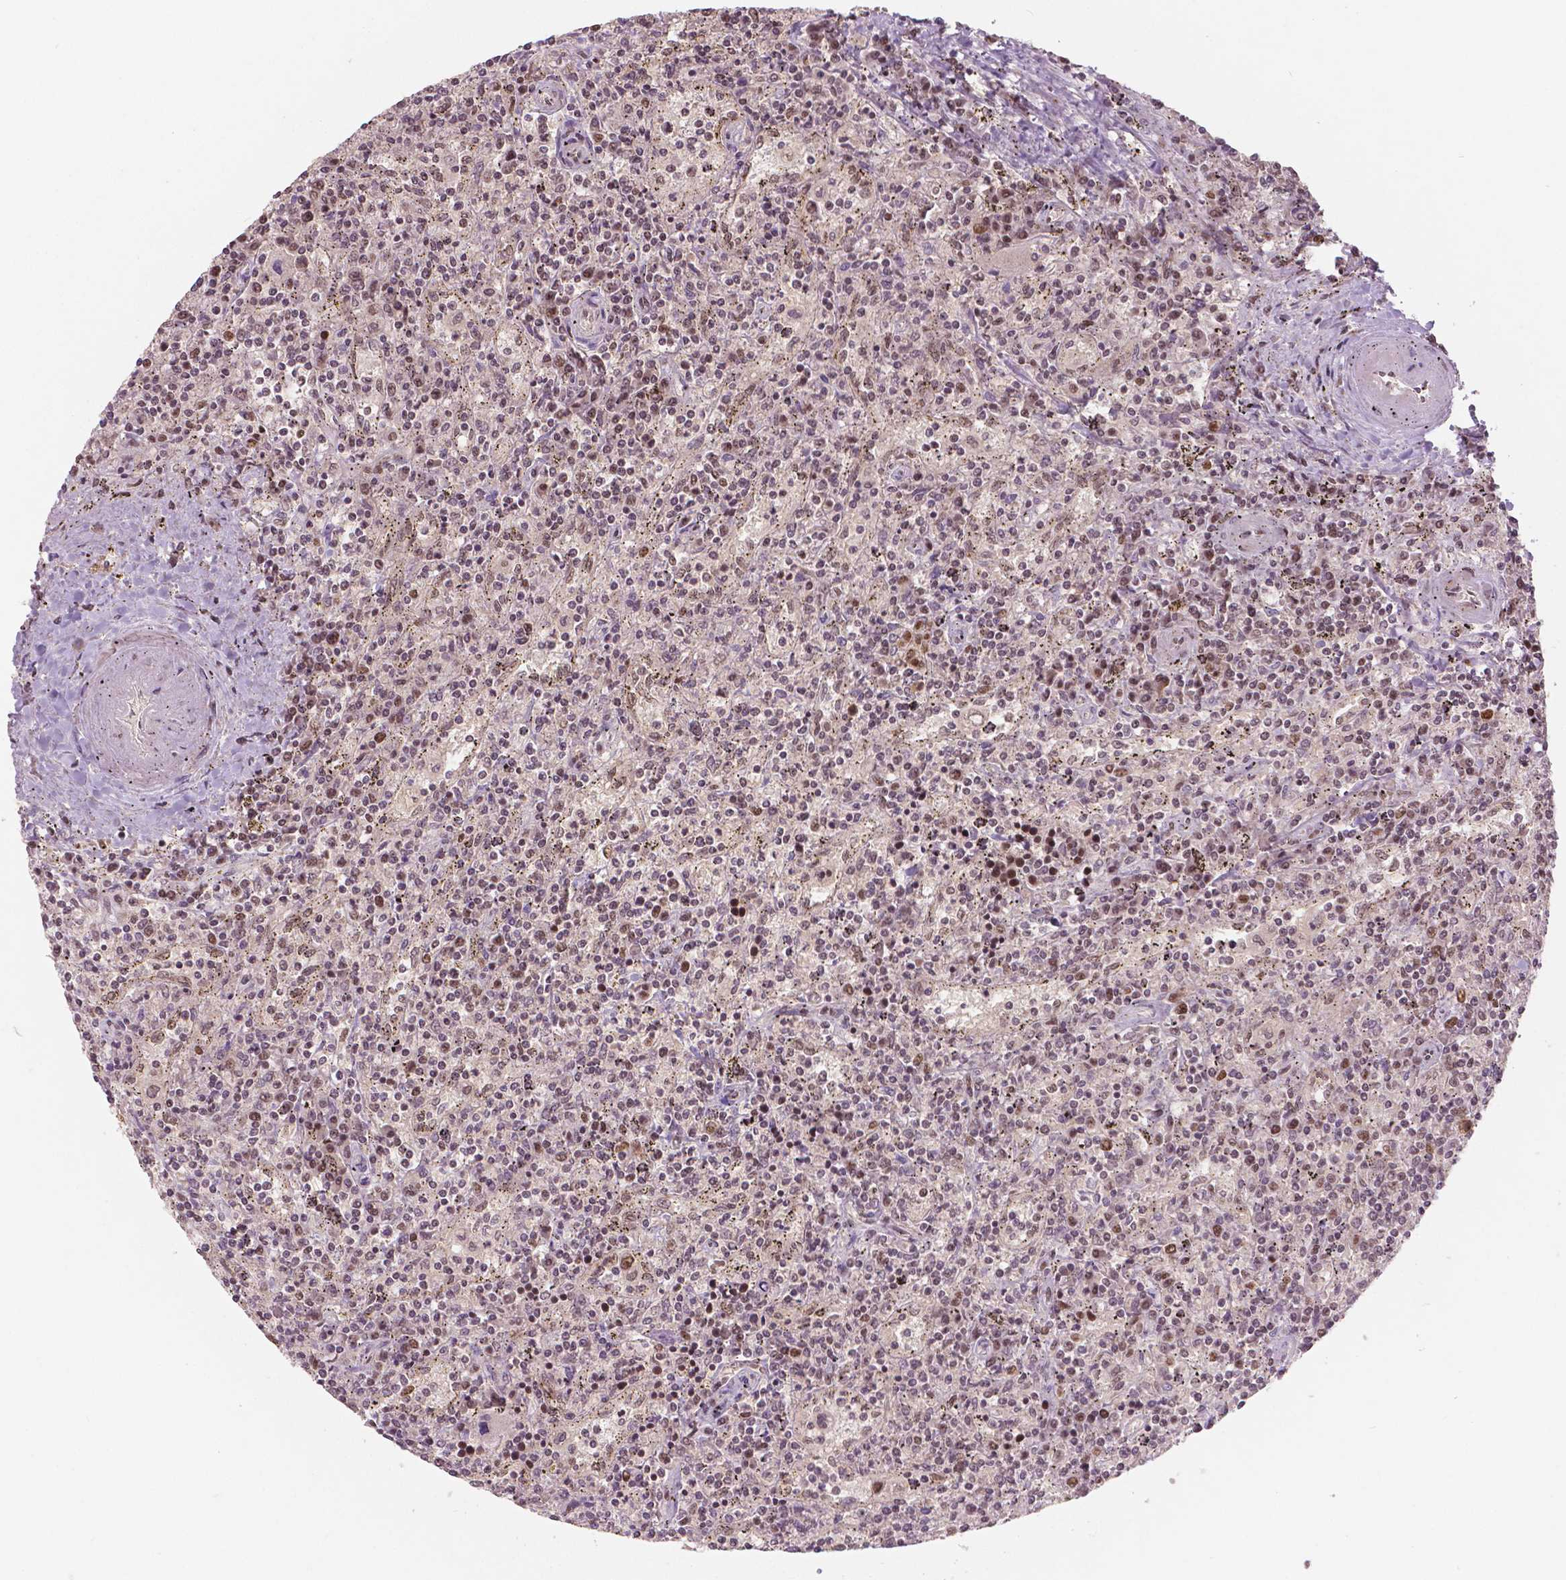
{"staining": {"intensity": "moderate", "quantity": "<25%", "location": "nuclear"}, "tissue": "lymphoma", "cell_type": "Tumor cells", "image_type": "cancer", "snomed": [{"axis": "morphology", "description": "Malignant lymphoma, non-Hodgkin's type, Low grade"}, {"axis": "topography", "description": "Spleen"}], "caption": "This is a micrograph of IHC staining of malignant lymphoma, non-Hodgkin's type (low-grade), which shows moderate positivity in the nuclear of tumor cells.", "gene": "NSD2", "patient": {"sex": "male", "age": 62}}